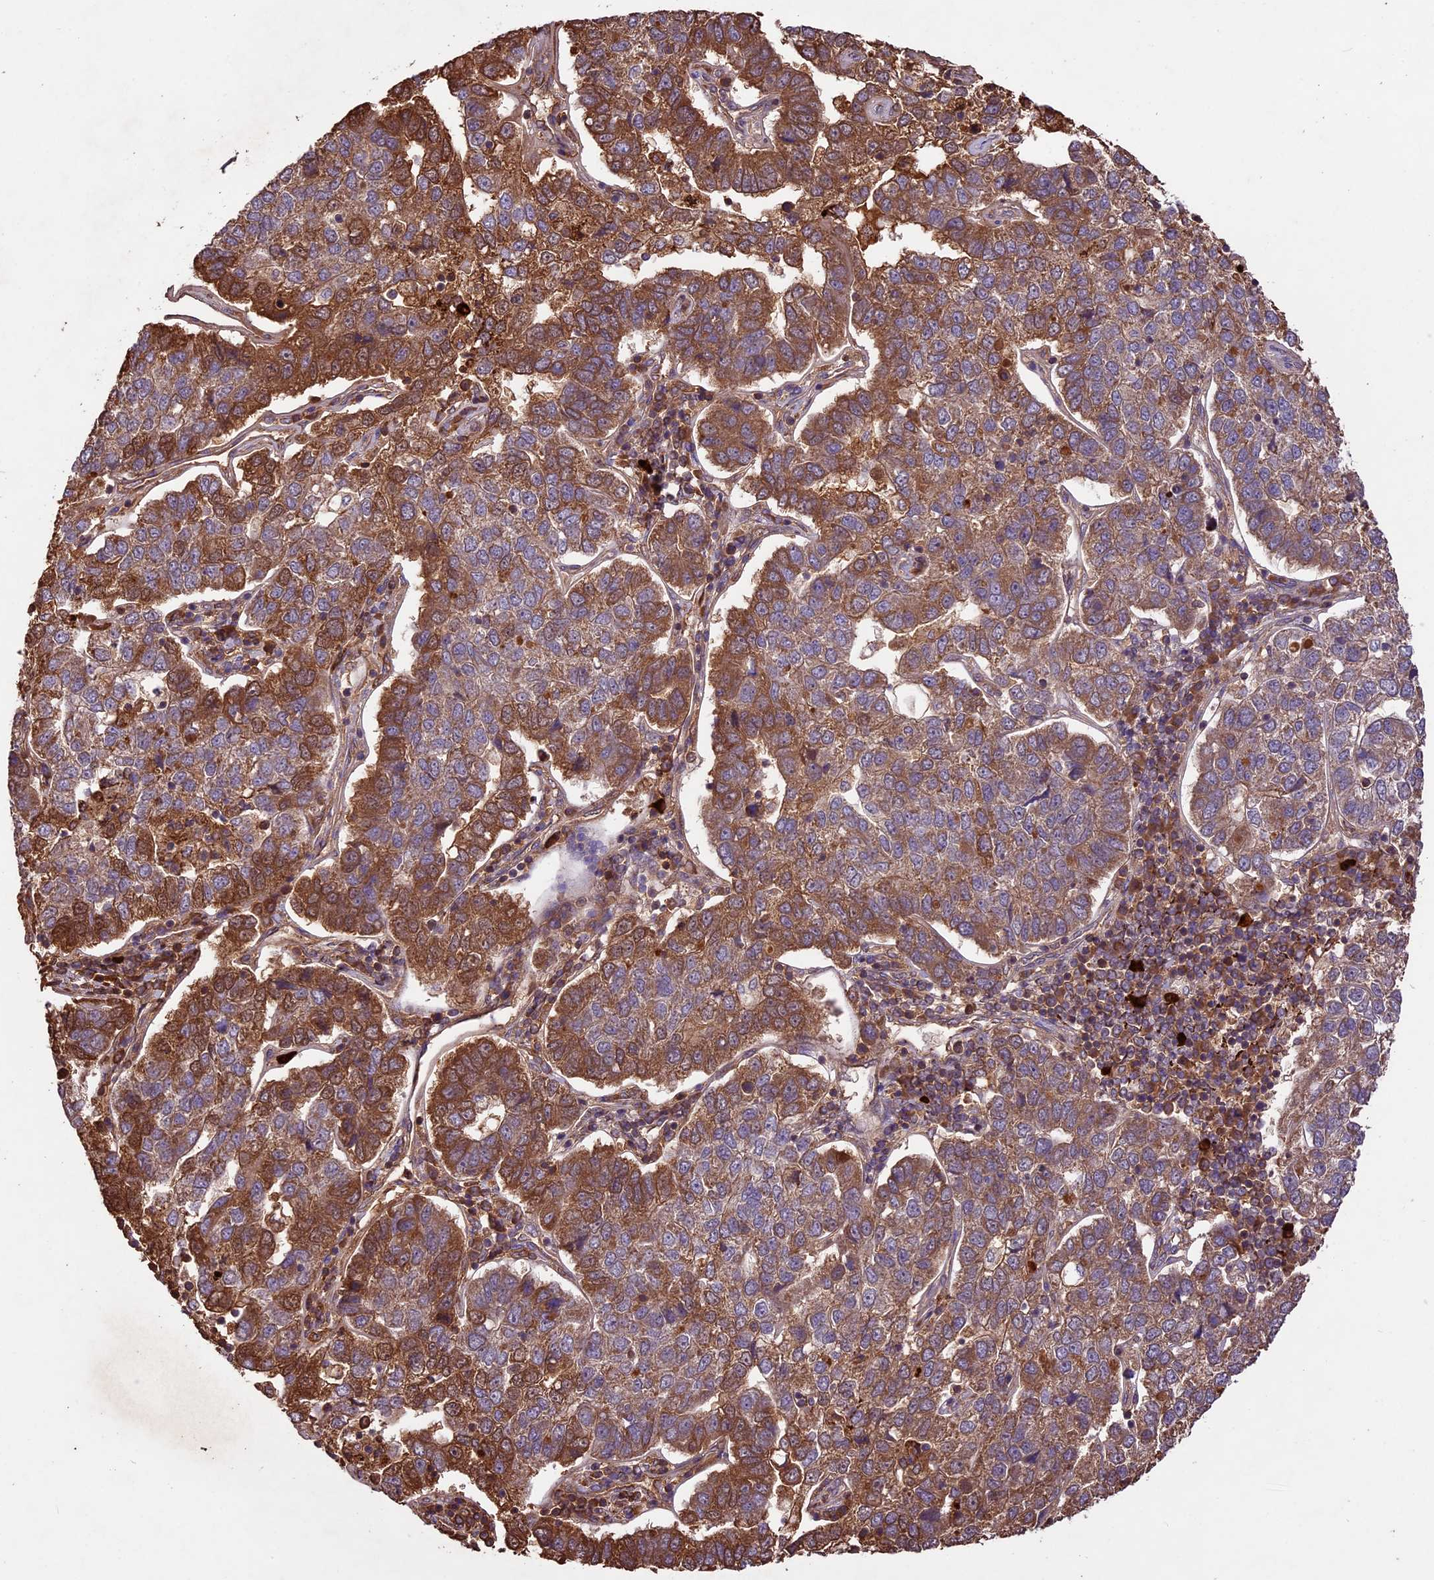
{"staining": {"intensity": "moderate", "quantity": ">75%", "location": "cytoplasmic/membranous"}, "tissue": "pancreatic cancer", "cell_type": "Tumor cells", "image_type": "cancer", "snomed": [{"axis": "morphology", "description": "Adenocarcinoma, NOS"}, {"axis": "topography", "description": "Pancreas"}], "caption": "Human pancreatic cancer stained for a protein (brown) exhibits moderate cytoplasmic/membranous positive expression in approximately >75% of tumor cells.", "gene": "CRLF1", "patient": {"sex": "female", "age": 61}}